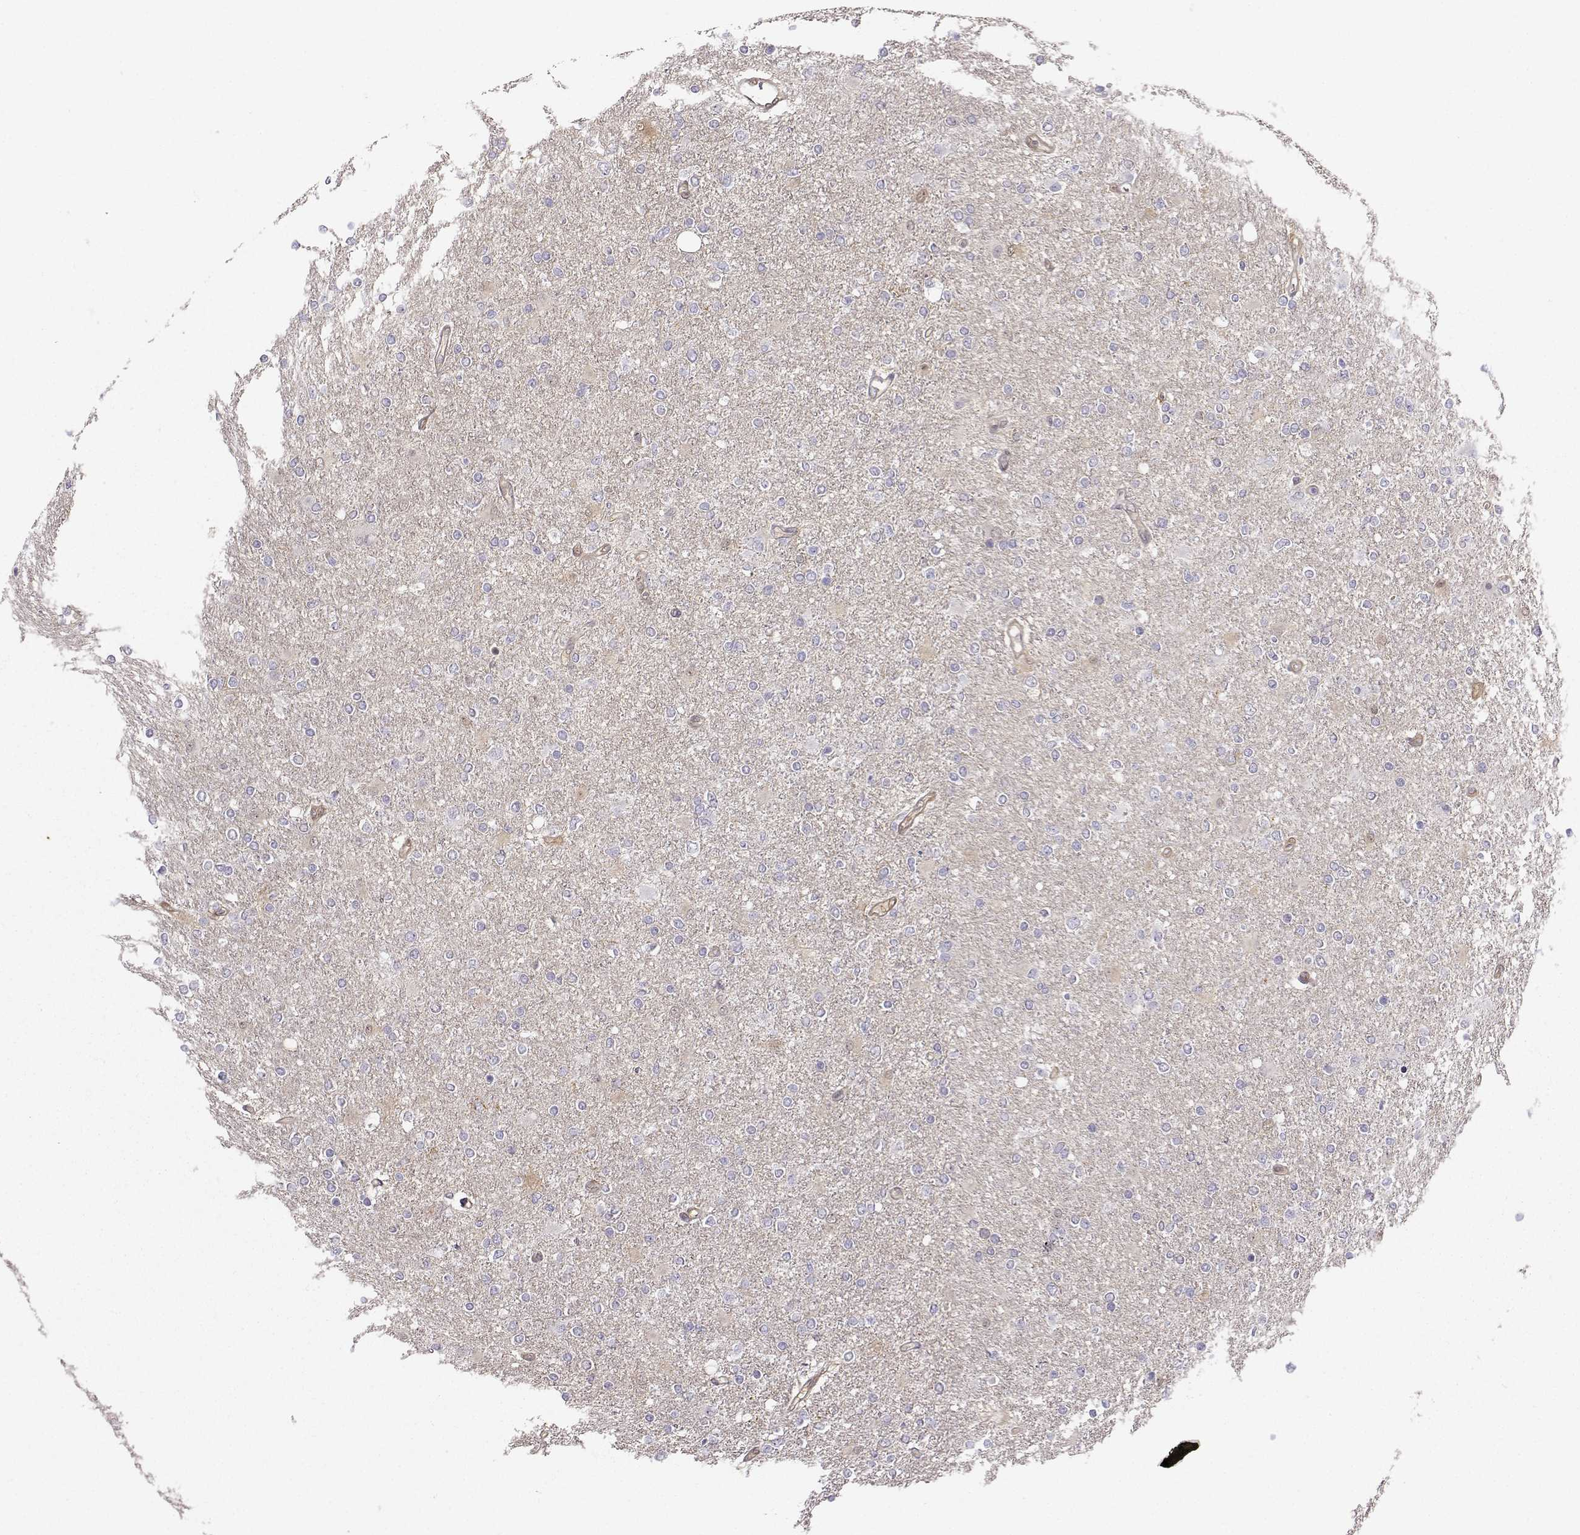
{"staining": {"intensity": "negative", "quantity": "none", "location": "none"}, "tissue": "glioma", "cell_type": "Tumor cells", "image_type": "cancer", "snomed": [{"axis": "morphology", "description": "Glioma, malignant, High grade"}, {"axis": "topography", "description": "Cerebral cortex"}], "caption": "IHC photomicrograph of human glioma stained for a protein (brown), which demonstrates no staining in tumor cells. (DAB (3,3'-diaminobenzidine) IHC, high magnification).", "gene": "NQO1", "patient": {"sex": "male", "age": 70}}